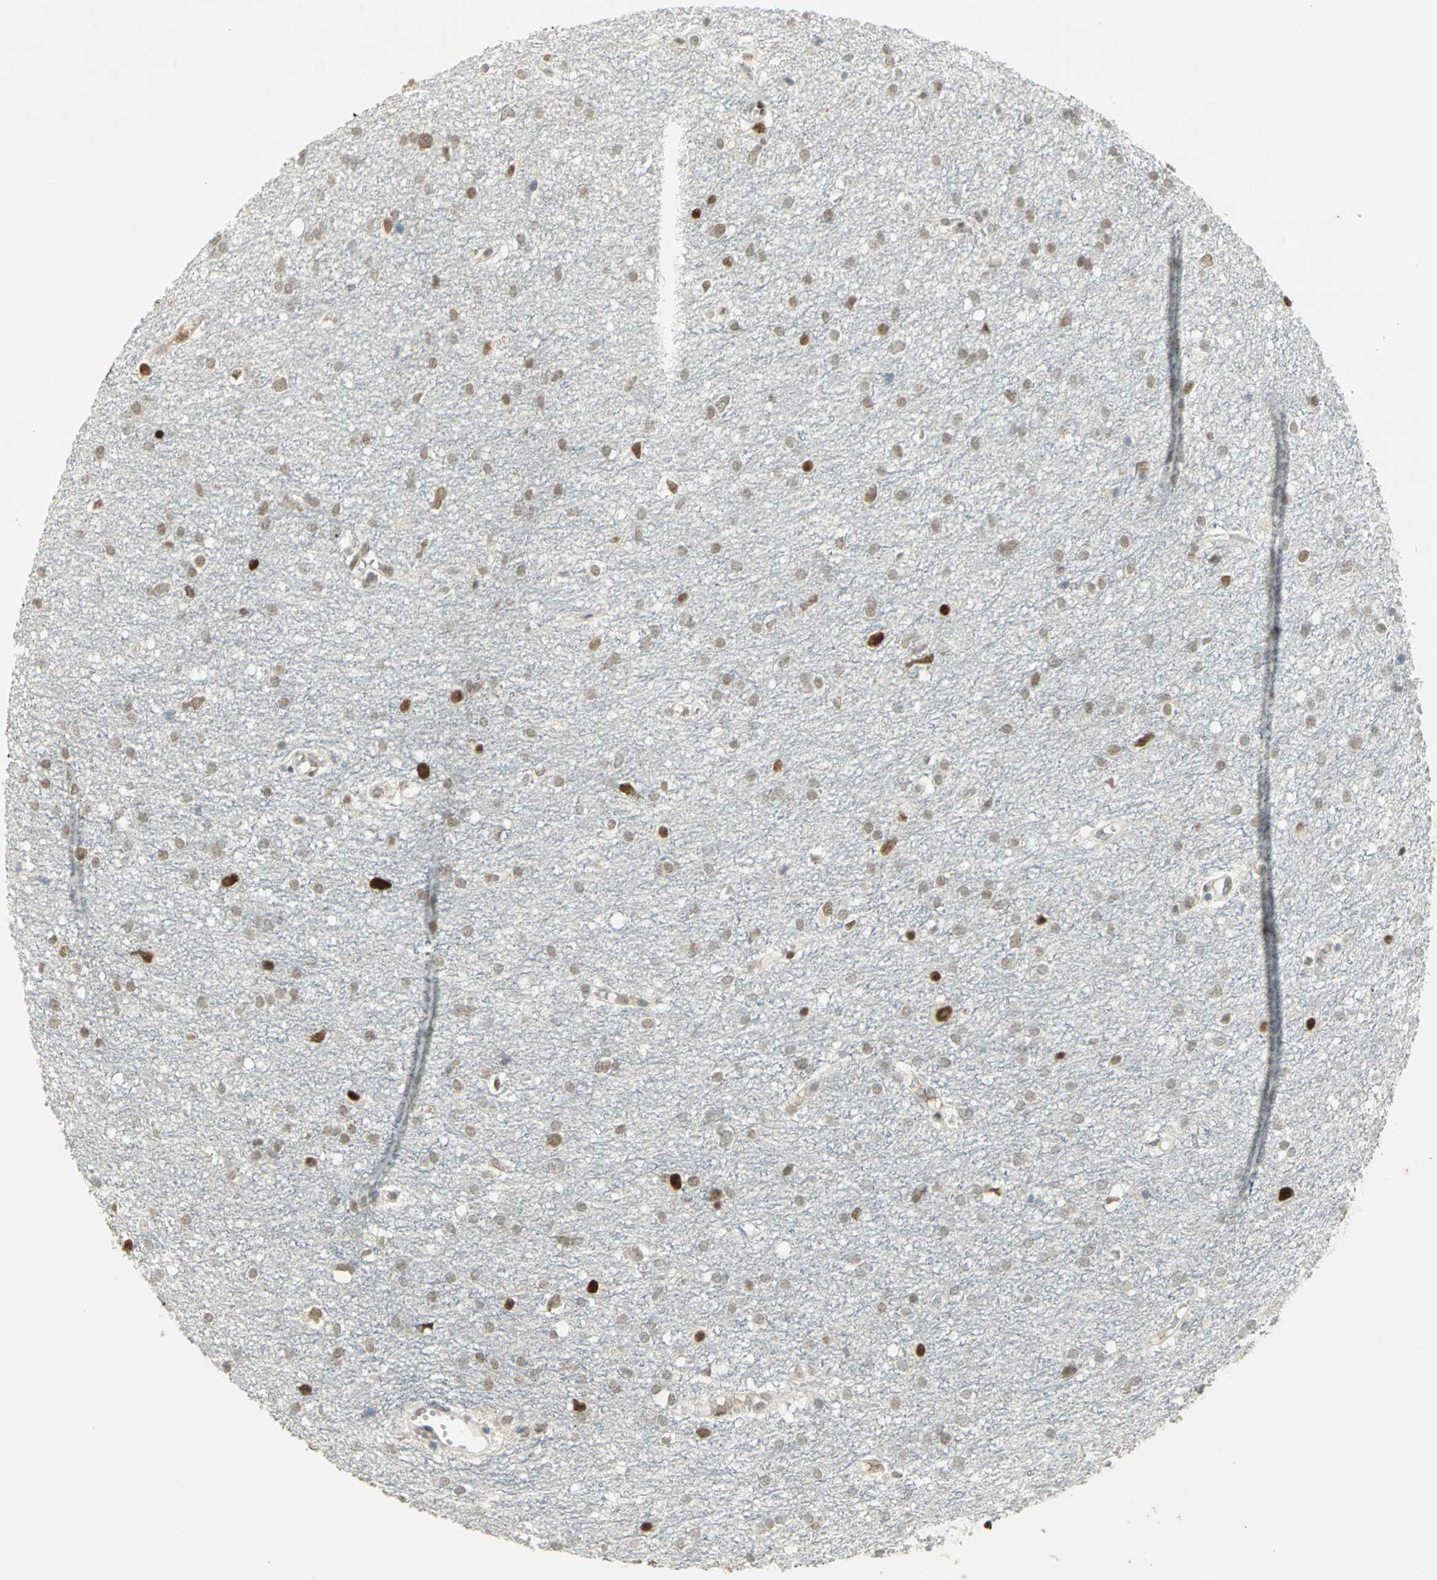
{"staining": {"intensity": "strong", "quantity": "<25%", "location": "nuclear"}, "tissue": "glioma", "cell_type": "Tumor cells", "image_type": "cancer", "snomed": [{"axis": "morphology", "description": "Glioma, malignant, High grade"}, {"axis": "topography", "description": "Brain"}], "caption": "Immunohistochemical staining of human malignant glioma (high-grade) displays medium levels of strong nuclear protein positivity in about <25% of tumor cells.", "gene": "AK6", "patient": {"sex": "female", "age": 59}}